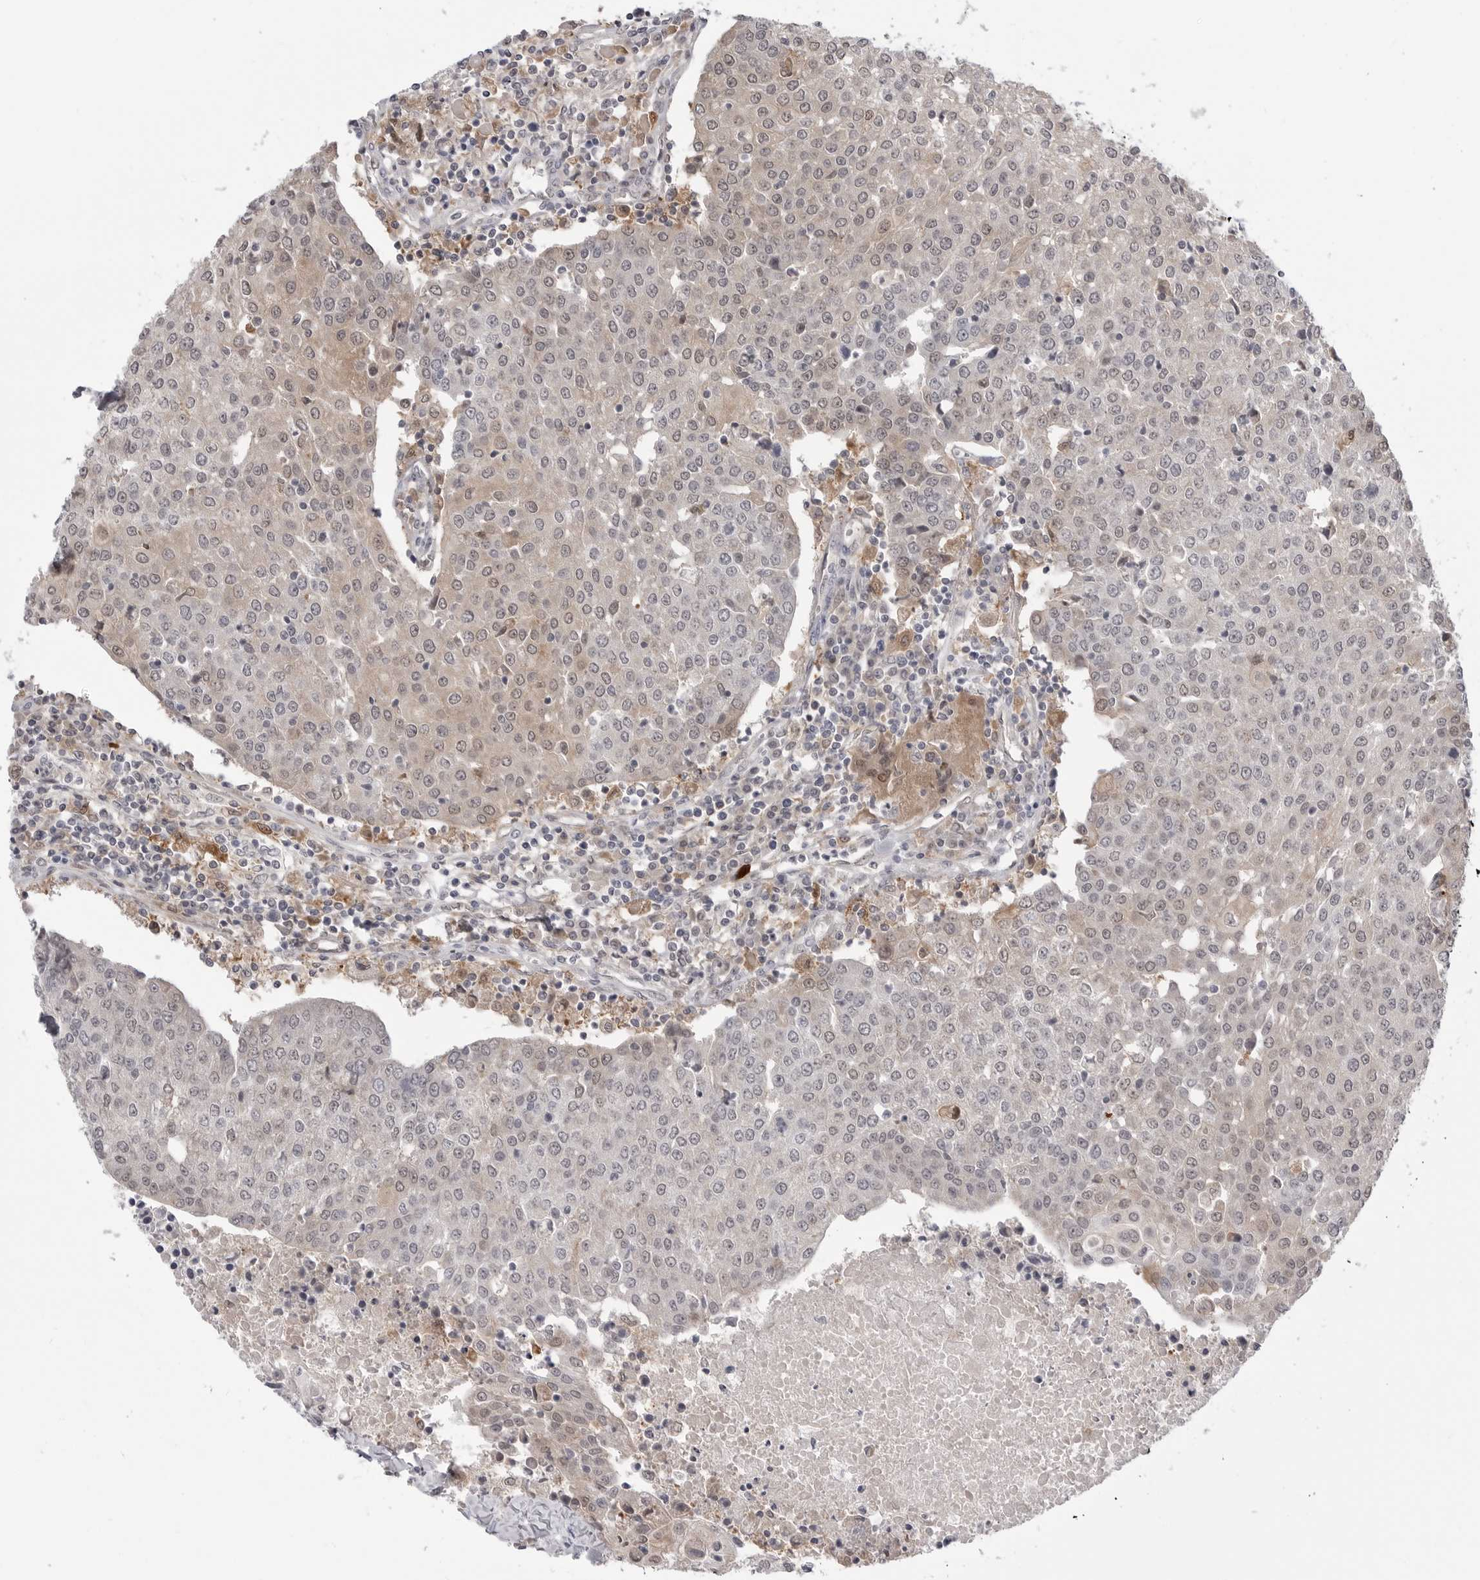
{"staining": {"intensity": "weak", "quantity": "25%-75%", "location": "cytoplasmic/membranous,nuclear"}, "tissue": "urothelial cancer", "cell_type": "Tumor cells", "image_type": "cancer", "snomed": [{"axis": "morphology", "description": "Urothelial carcinoma, High grade"}, {"axis": "topography", "description": "Urinary bladder"}], "caption": "The photomicrograph displays a brown stain indicating the presence of a protein in the cytoplasmic/membranous and nuclear of tumor cells in urothelial cancer.", "gene": "PNPO", "patient": {"sex": "female", "age": 85}}